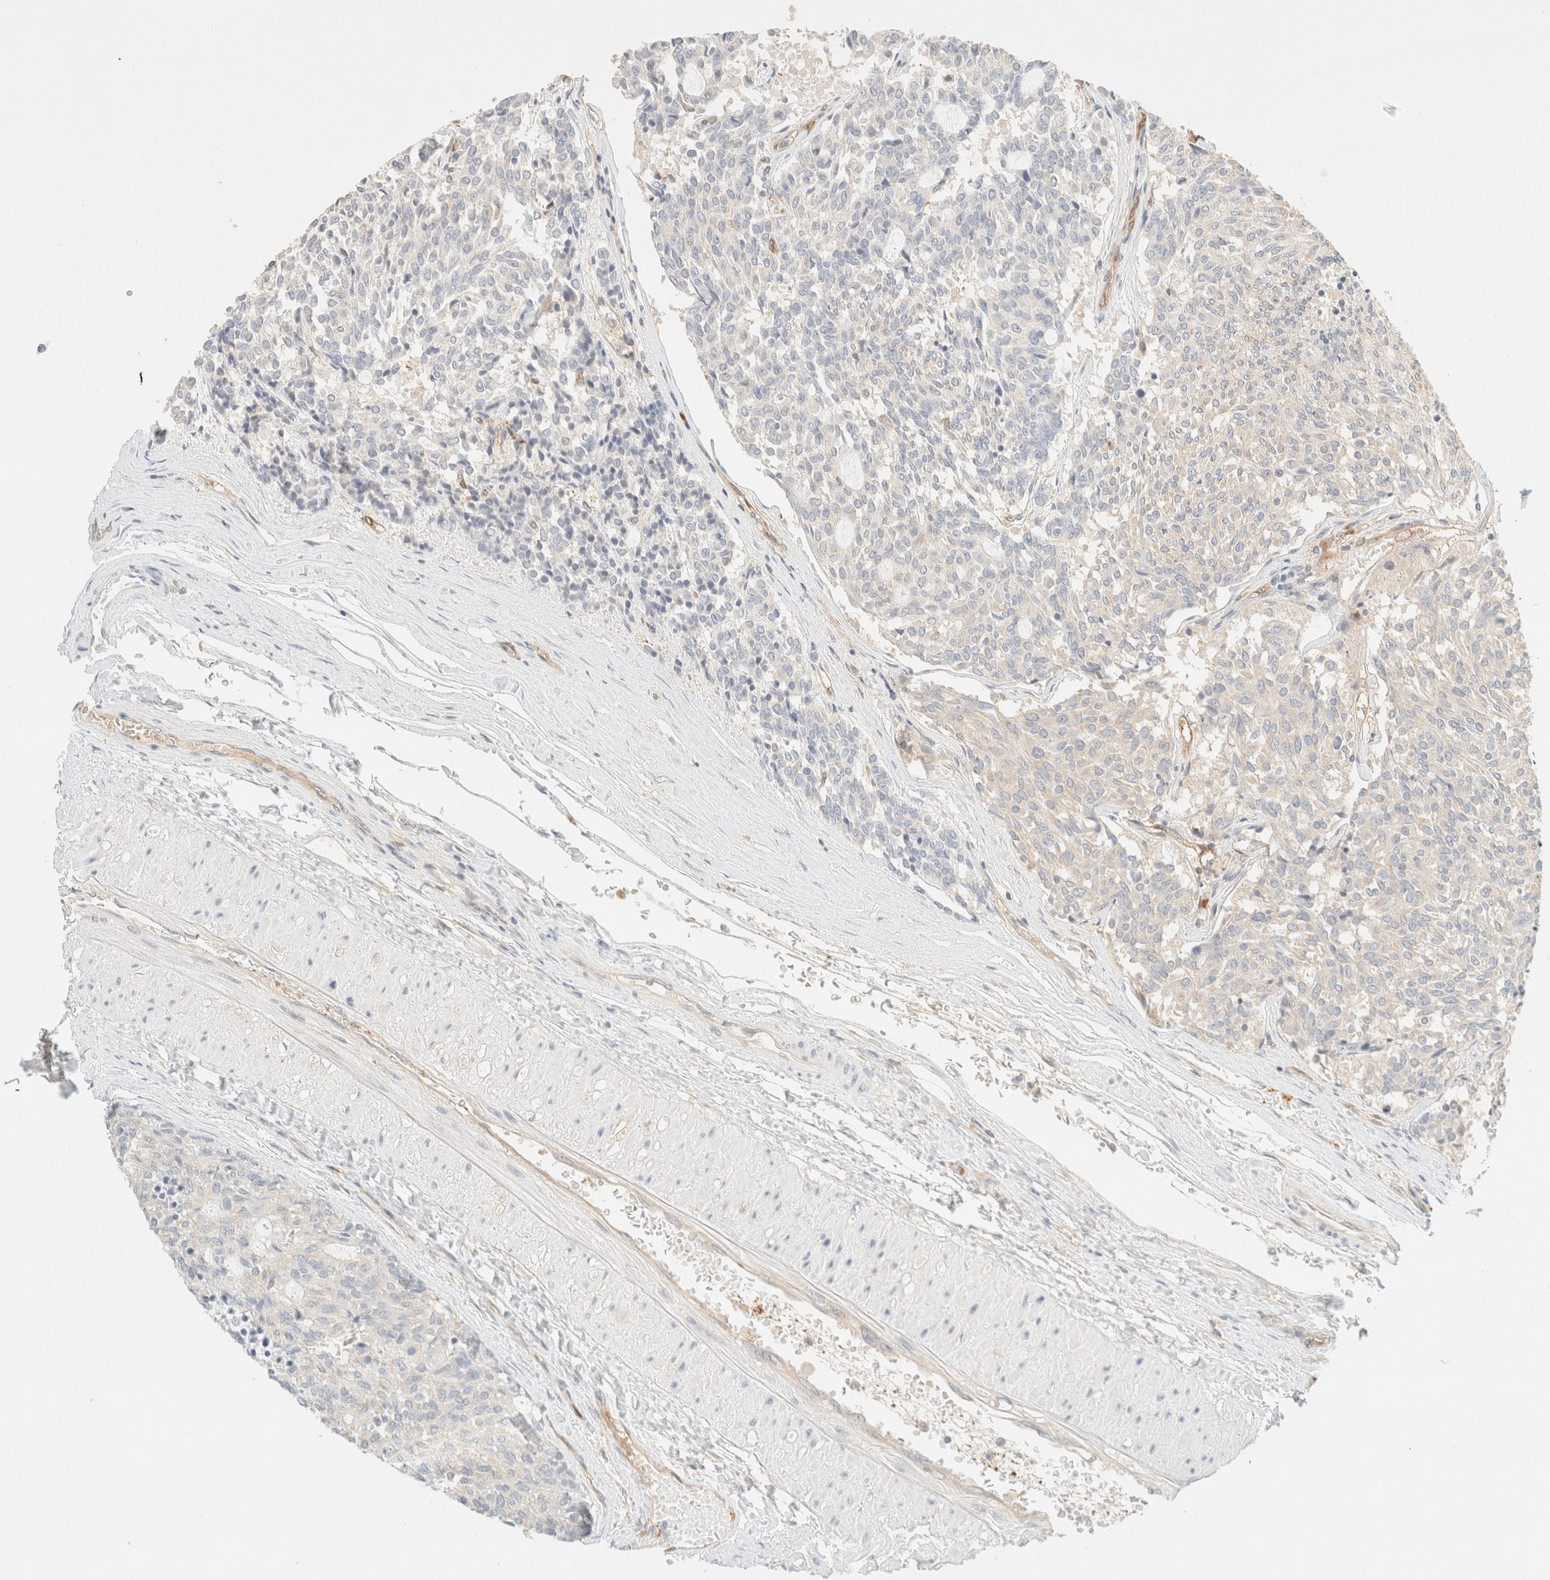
{"staining": {"intensity": "negative", "quantity": "none", "location": "none"}, "tissue": "carcinoid", "cell_type": "Tumor cells", "image_type": "cancer", "snomed": [{"axis": "morphology", "description": "Carcinoid, malignant, NOS"}, {"axis": "topography", "description": "Pancreas"}], "caption": "An immunohistochemistry (IHC) histopathology image of malignant carcinoid is shown. There is no staining in tumor cells of malignant carcinoid.", "gene": "FHOD1", "patient": {"sex": "female", "age": 54}}